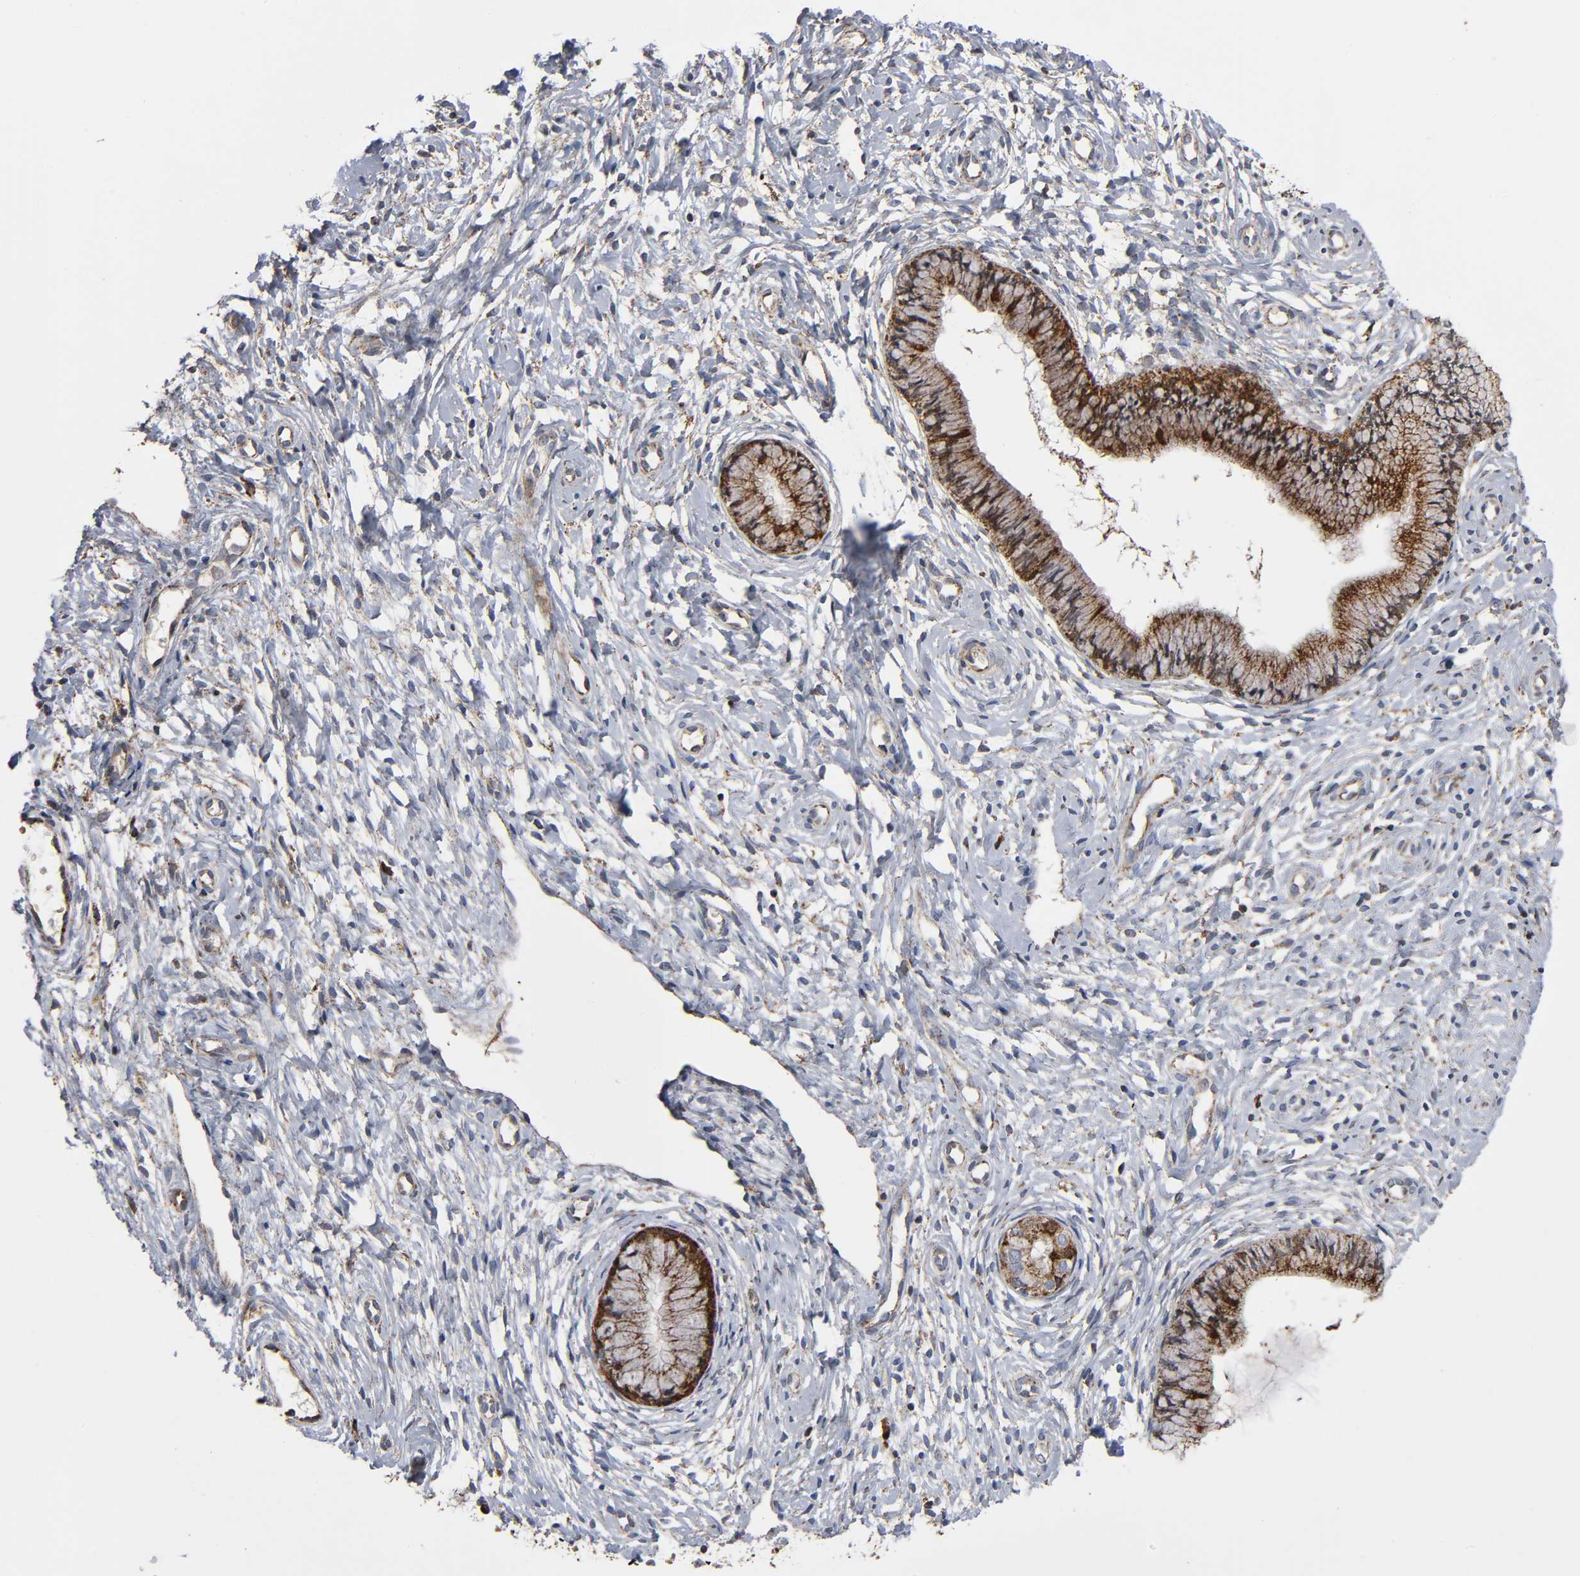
{"staining": {"intensity": "strong", "quantity": "25%-75%", "location": "cytoplasmic/membranous"}, "tissue": "cervix", "cell_type": "Glandular cells", "image_type": "normal", "snomed": [{"axis": "morphology", "description": "Normal tissue, NOS"}, {"axis": "topography", "description": "Cervix"}], "caption": "Immunohistochemical staining of unremarkable human cervix exhibits strong cytoplasmic/membranous protein positivity in approximately 25%-75% of glandular cells.", "gene": "MAP3K1", "patient": {"sex": "female", "age": 46}}